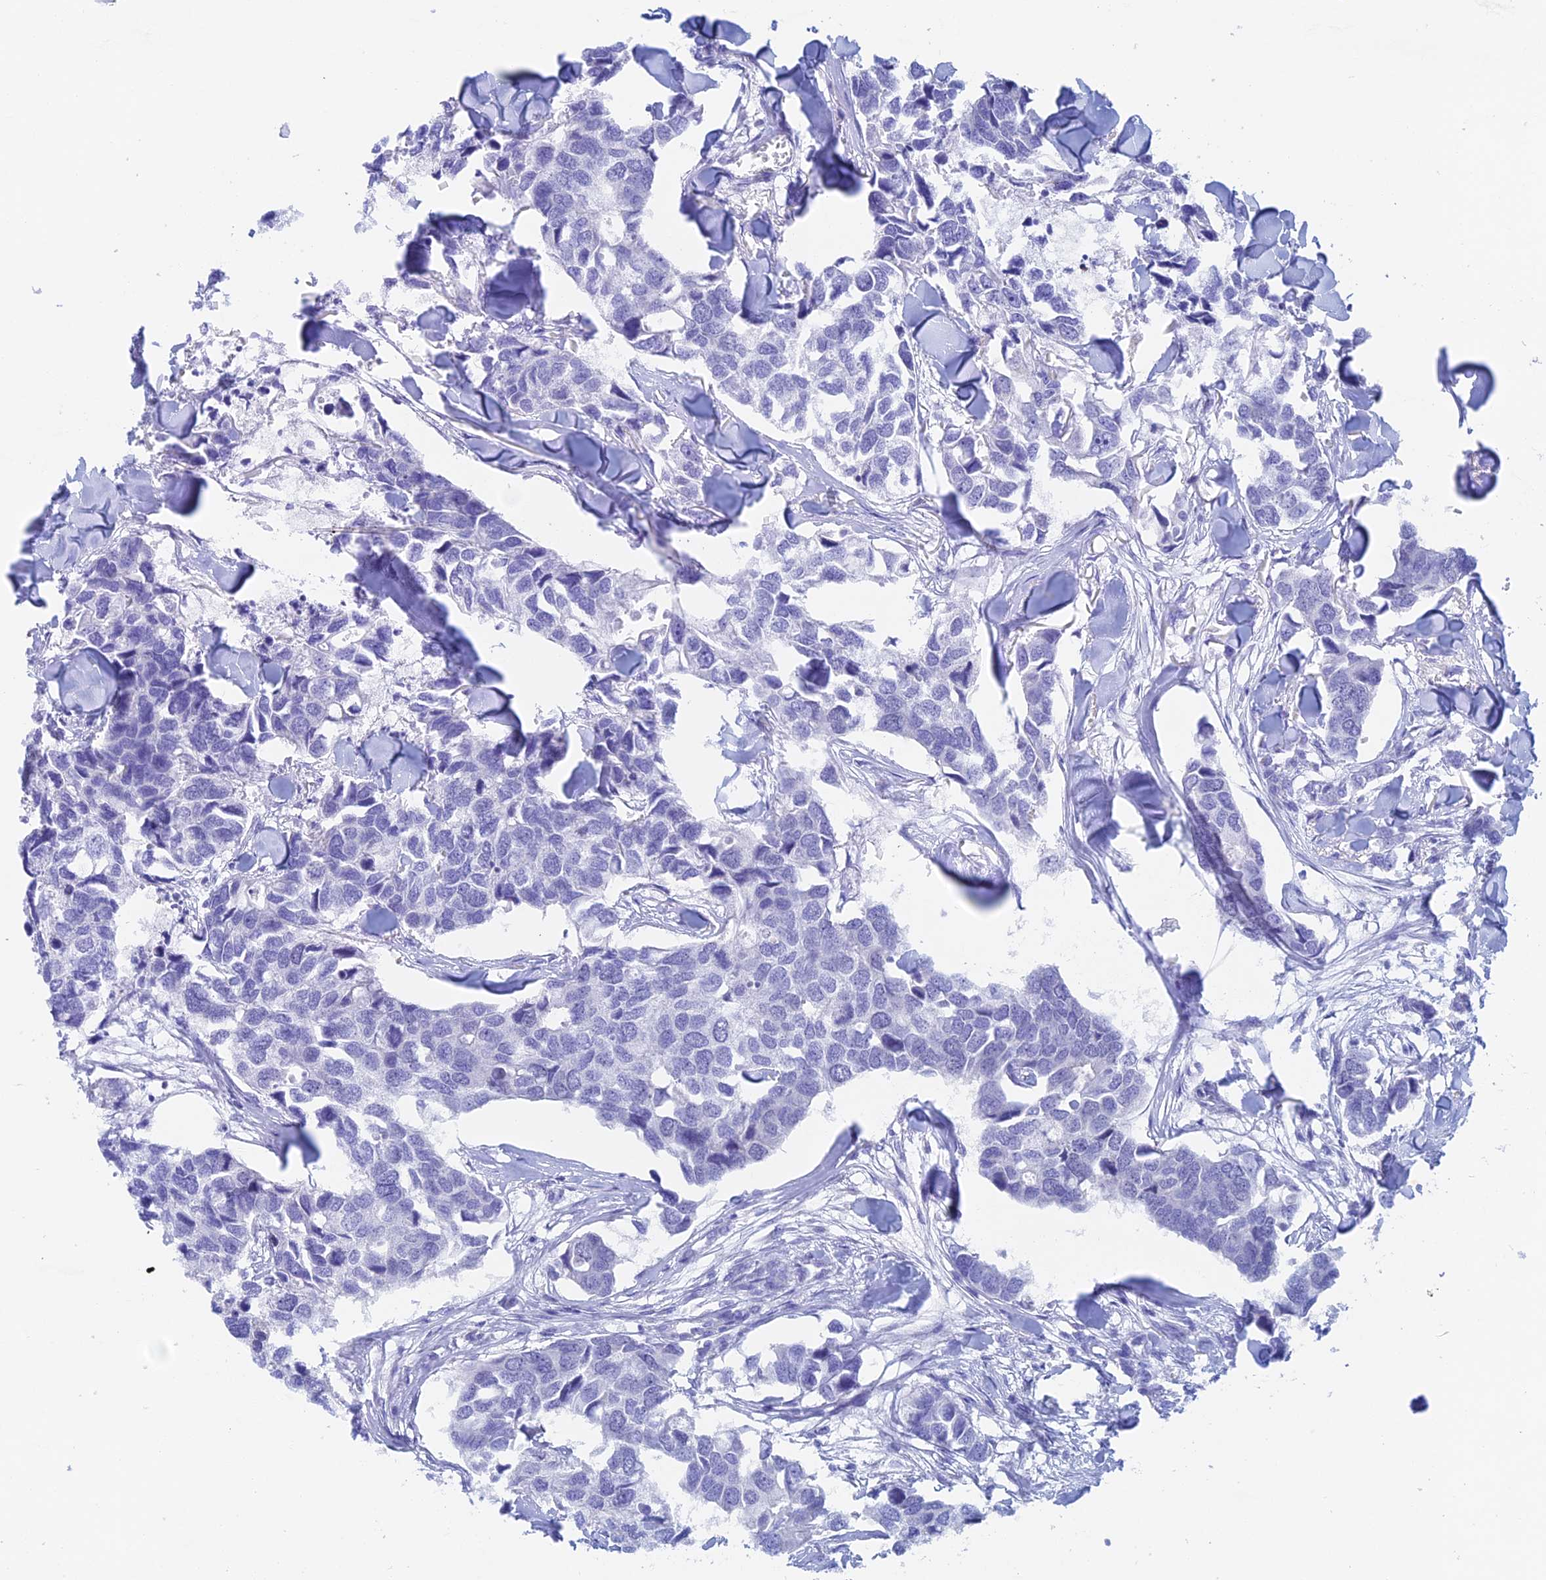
{"staining": {"intensity": "negative", "quantity": "none", "location": "none"}, "tissue": "breast cancer", "cell_type": "Tumor cells", "image_type": "cancer", "snomed": [{"axis": "morphology", "description": "Duct carcinoma"}, {"axis": "topography", "description": "Breast"}], "caption": "The micrograph shows no significant staining in tumor cells of invasive ductal carcinoma (breast).", "gene": "PSMC3IP", "patient": {"sex": "female", "age": 83}}